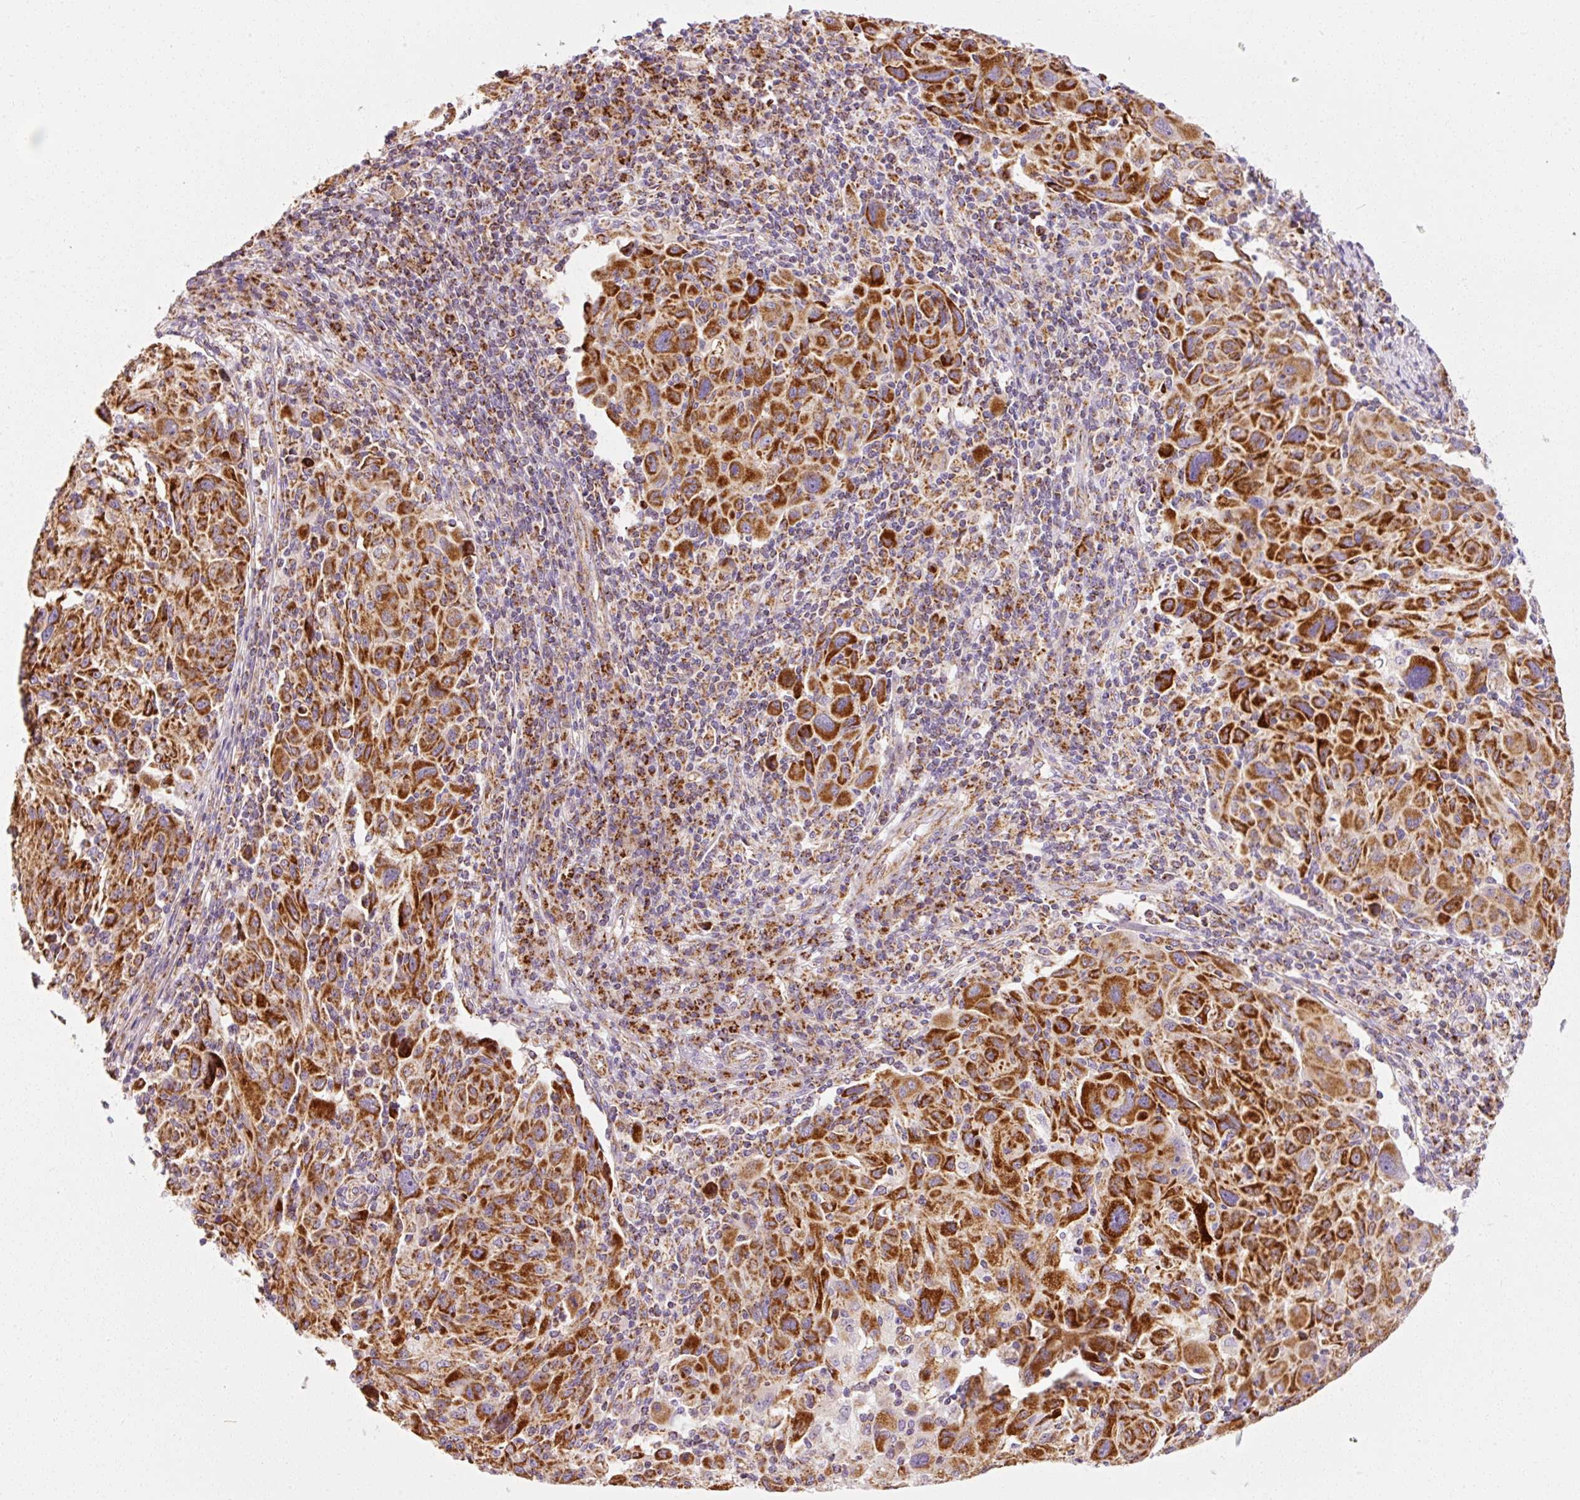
{"staining": {"intensity": "strong", "quantity": ">75%", "location": "cytoplasmic/membranous"}, "tissue": "melanoma", "cell_type": "Tumor cells", "image_type": "cancer", "snomed": [{"axis": "morphology", "description": "Malignant melanoma, NOS"}, {"axis": "topography", "description": "Skin"}], "caption": "Strong cytoplasmic/membranous positivity for a protein is appreciated in about >75% of tumor cells of malignant melanoma using immunohistochemistry.", "gene": "NDUFB4", "patient": {"sex": "male", "age": 53}}